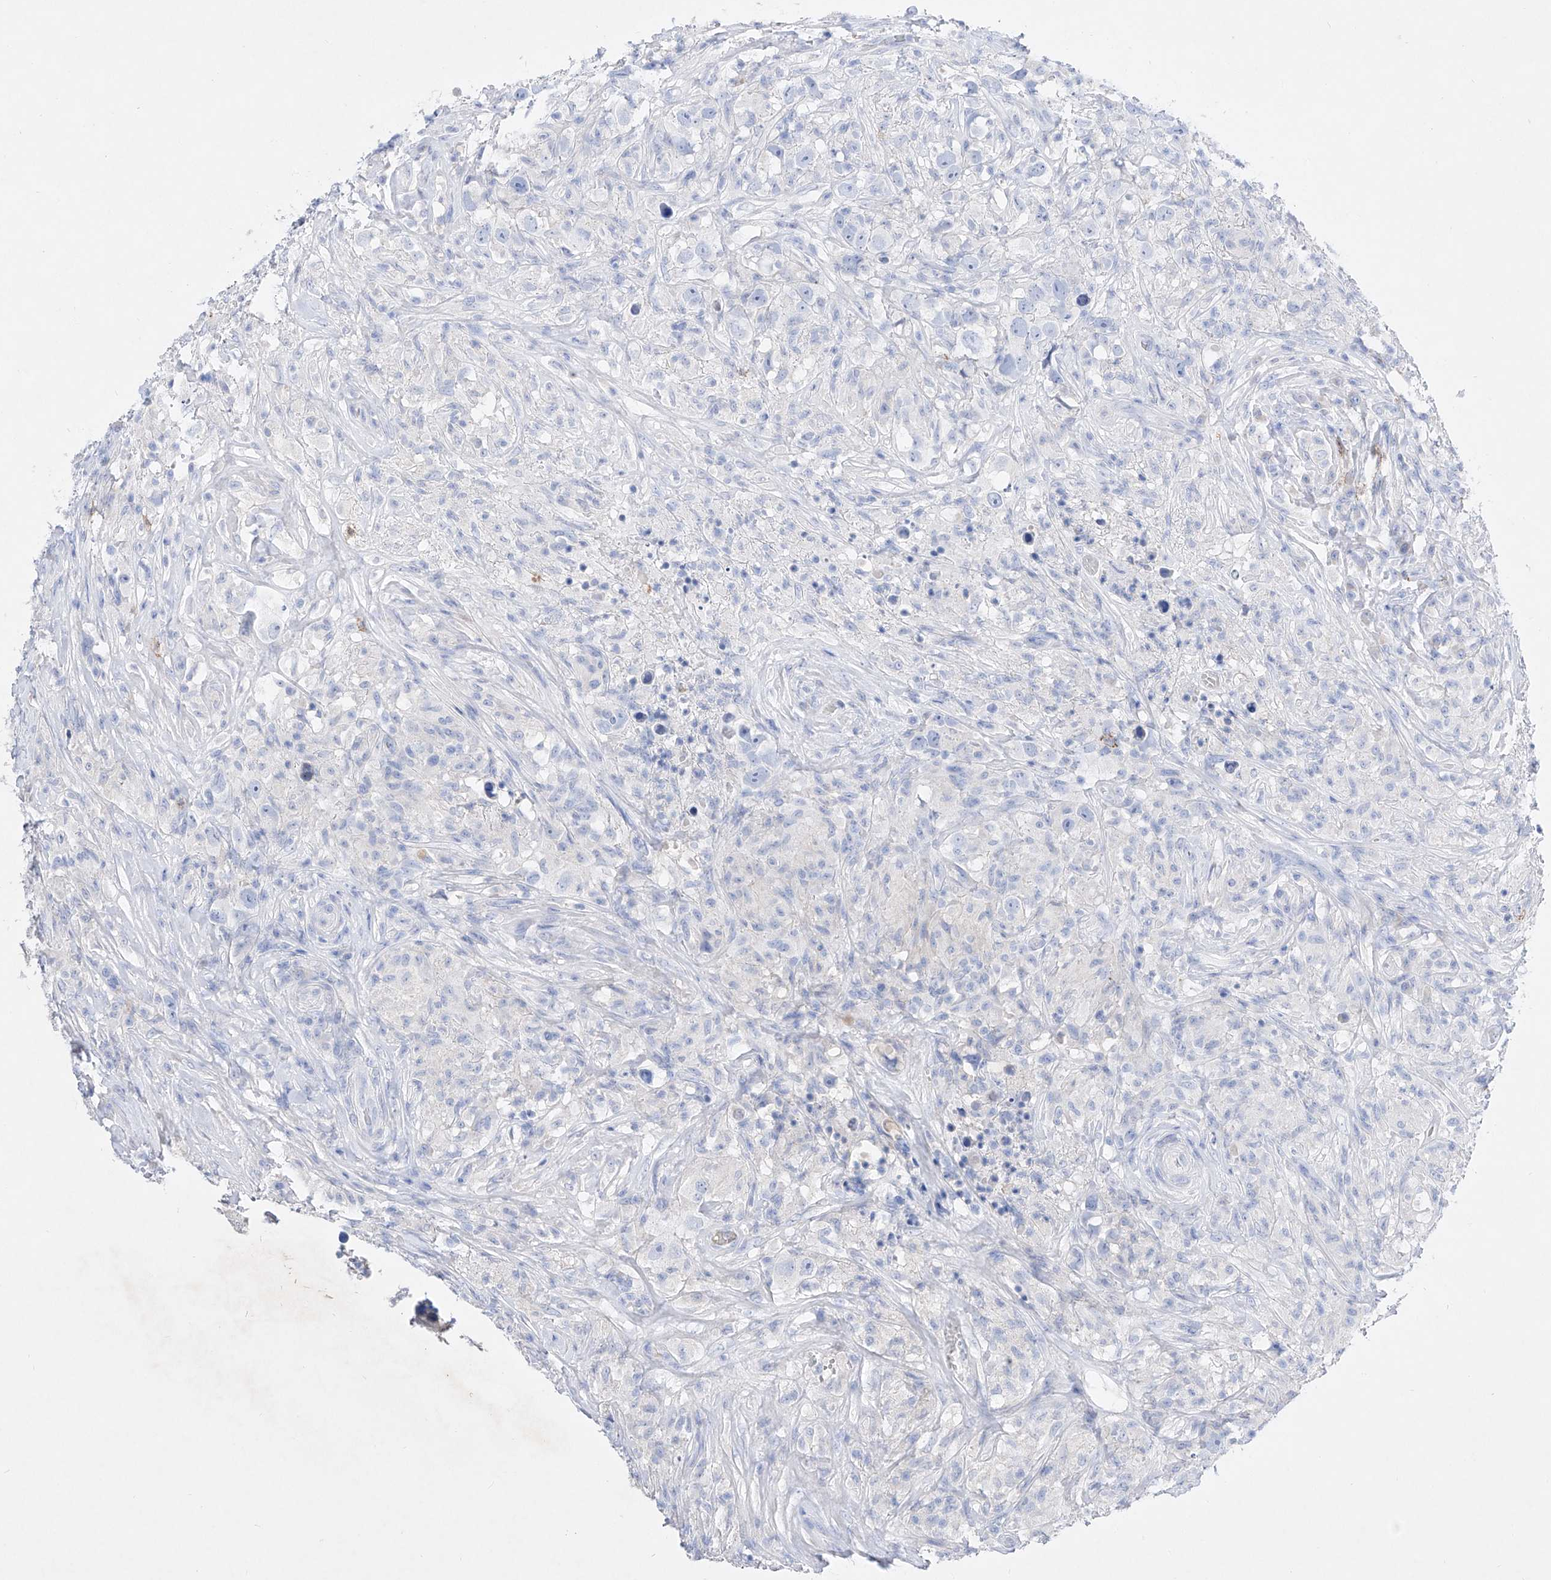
{"staining": {"intensity": "negative", "quantity": "none", "location": "none"}, "tissue": "testis cancer", "cell_type": "Tumor cells", "image_type": "cancer", "snomed": [{"axis": "morphology", "description": "Seminoma, NOS"}, {"axis": "topography", "description": "Testis"}], "caption": "A high-resolution histopathology image shows immunohistochemistry staining of testis cancer, which displays no significant staining in tumor cells.", "gene": "TM7SF2", "patient": {"sex": "male", "age": 49}}